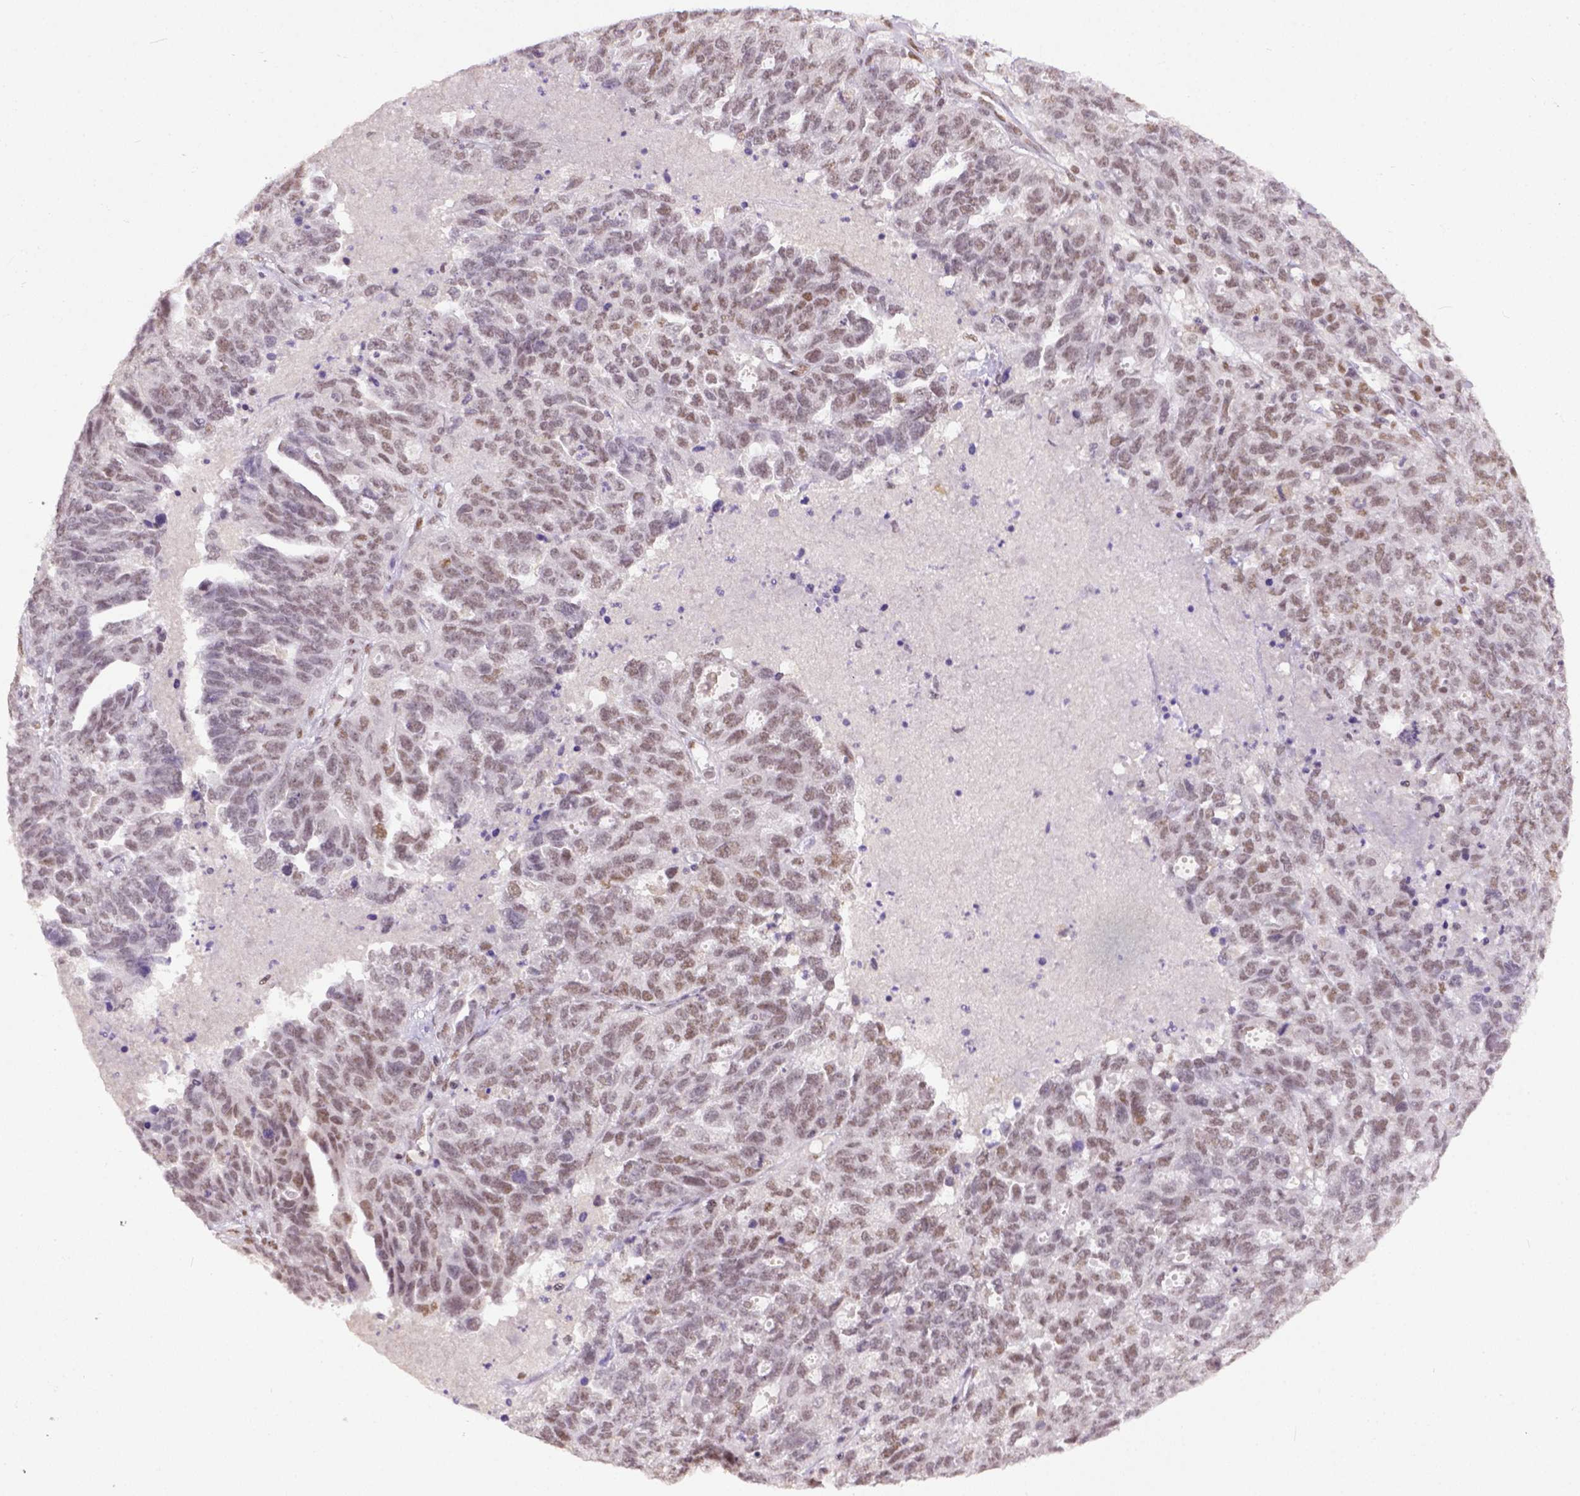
{"staining": {"intensity": "weak", "quantity": ">75%", "location": "nuclear"}, "tissue": "ovarian cancer", "cell_type": "Tumor cells", "image_type": "cancer", "snomed": [{"axis": "morphology", "description": "Cystadenocarcinoma, serous, NOS"}, {"axis": "topography", "description": "Ovary"}], "caption": "Protein staining of serous cystadenocarcinoma (ovarian) tissue demonstrates weak nuclear staining in about >75% of tumor cells. (DAB (3,3'-diaminobenzidine) = brown stain, brightfield microscopy at high magnification).", "gene": "ERCC1", "patient": {"sex": "female", "age": 71}}